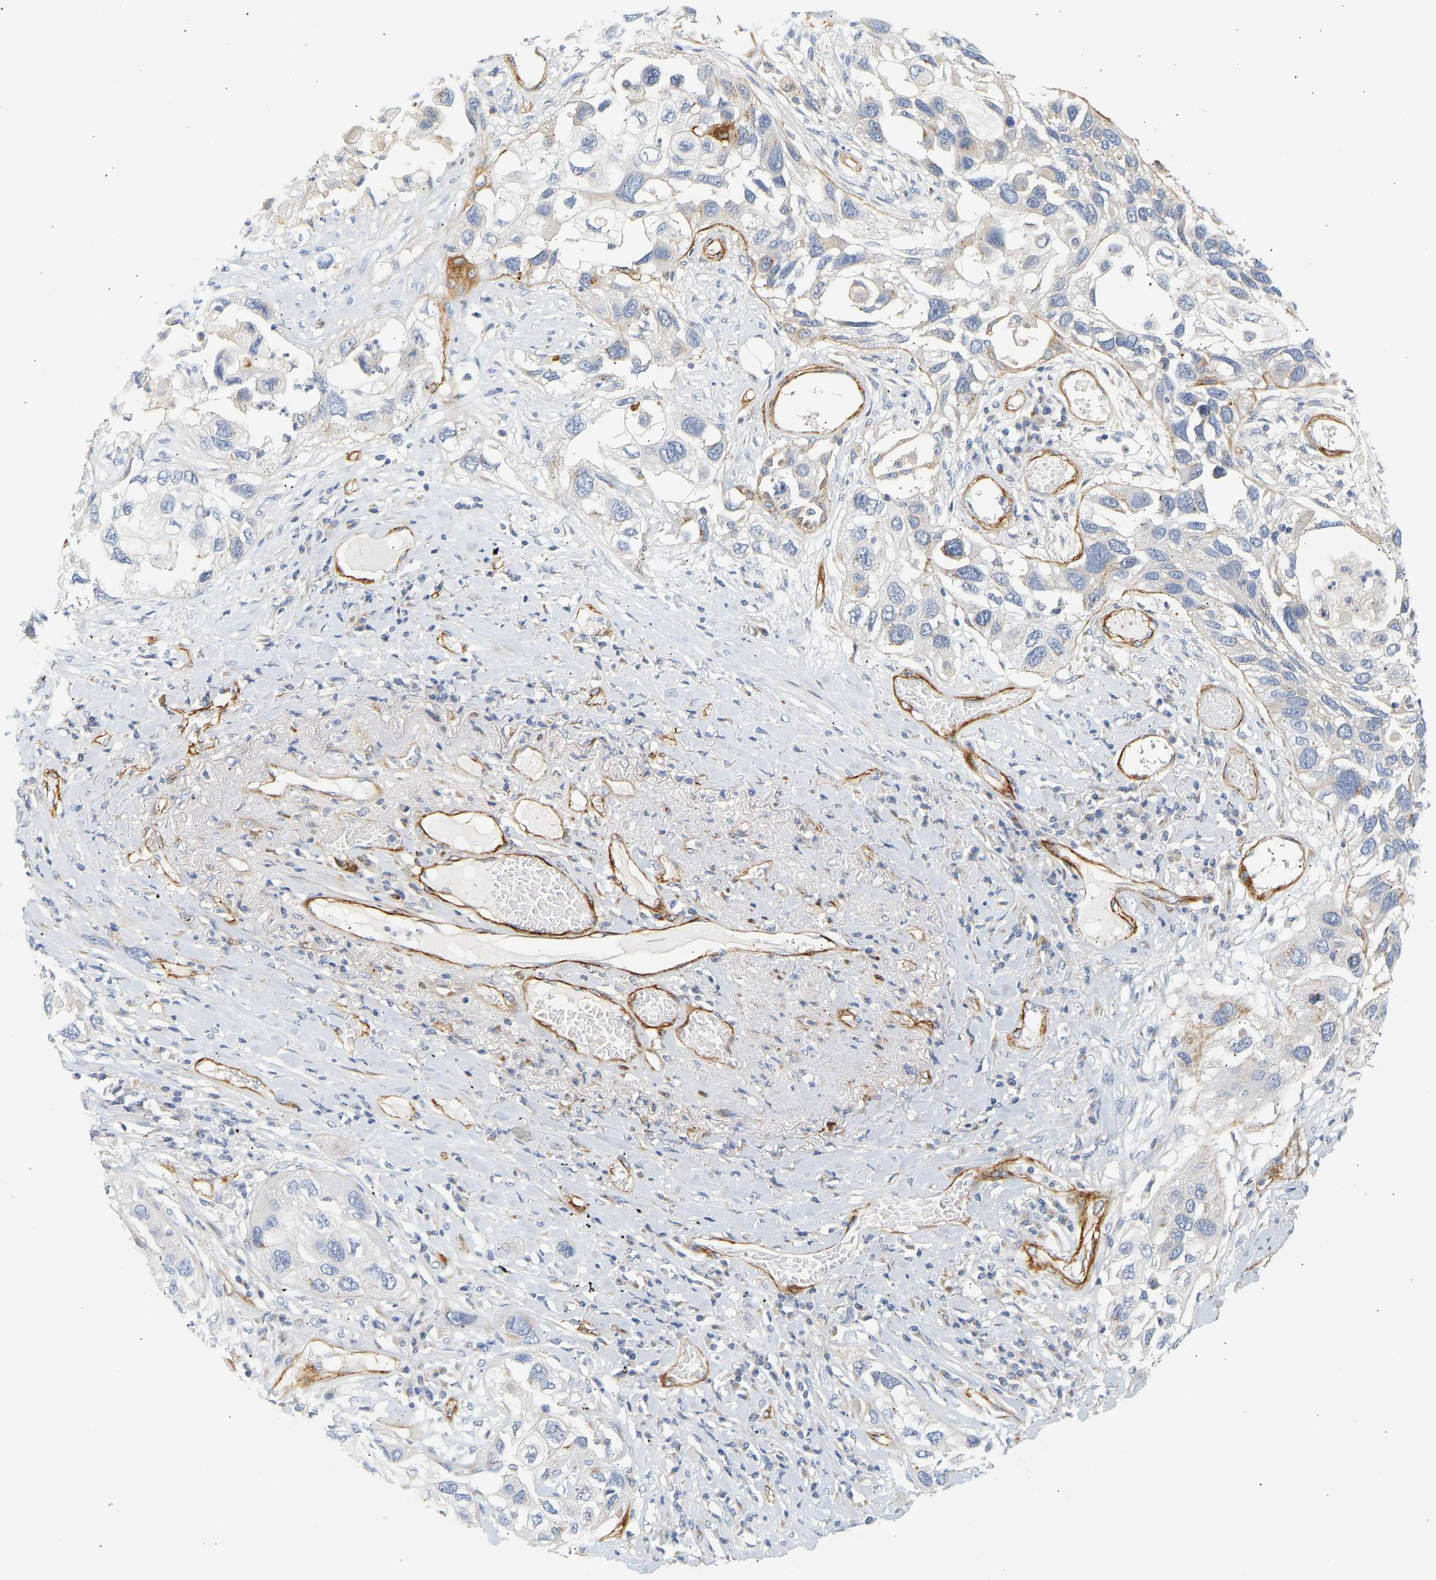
{"staining": {"intensity": "negative", "quantity": "none", "location": "none"}, "tissue": "lung cancer", "cell_type": "Tumor cells", "image_type": "cancer", "snomed": [{"axis": "morphology", "description": "Squamous cell carcinoma, NOS"}, {"axis": "topography", "description": "Lung"}], "caption": "DAB (3,3'-diaminobenzidine) immunohistochemical staining of lung cancer reveals no significant staining in tumor cells.", "gene": "SLC30A7", "patient": {"sex": "male", "age": 71}}